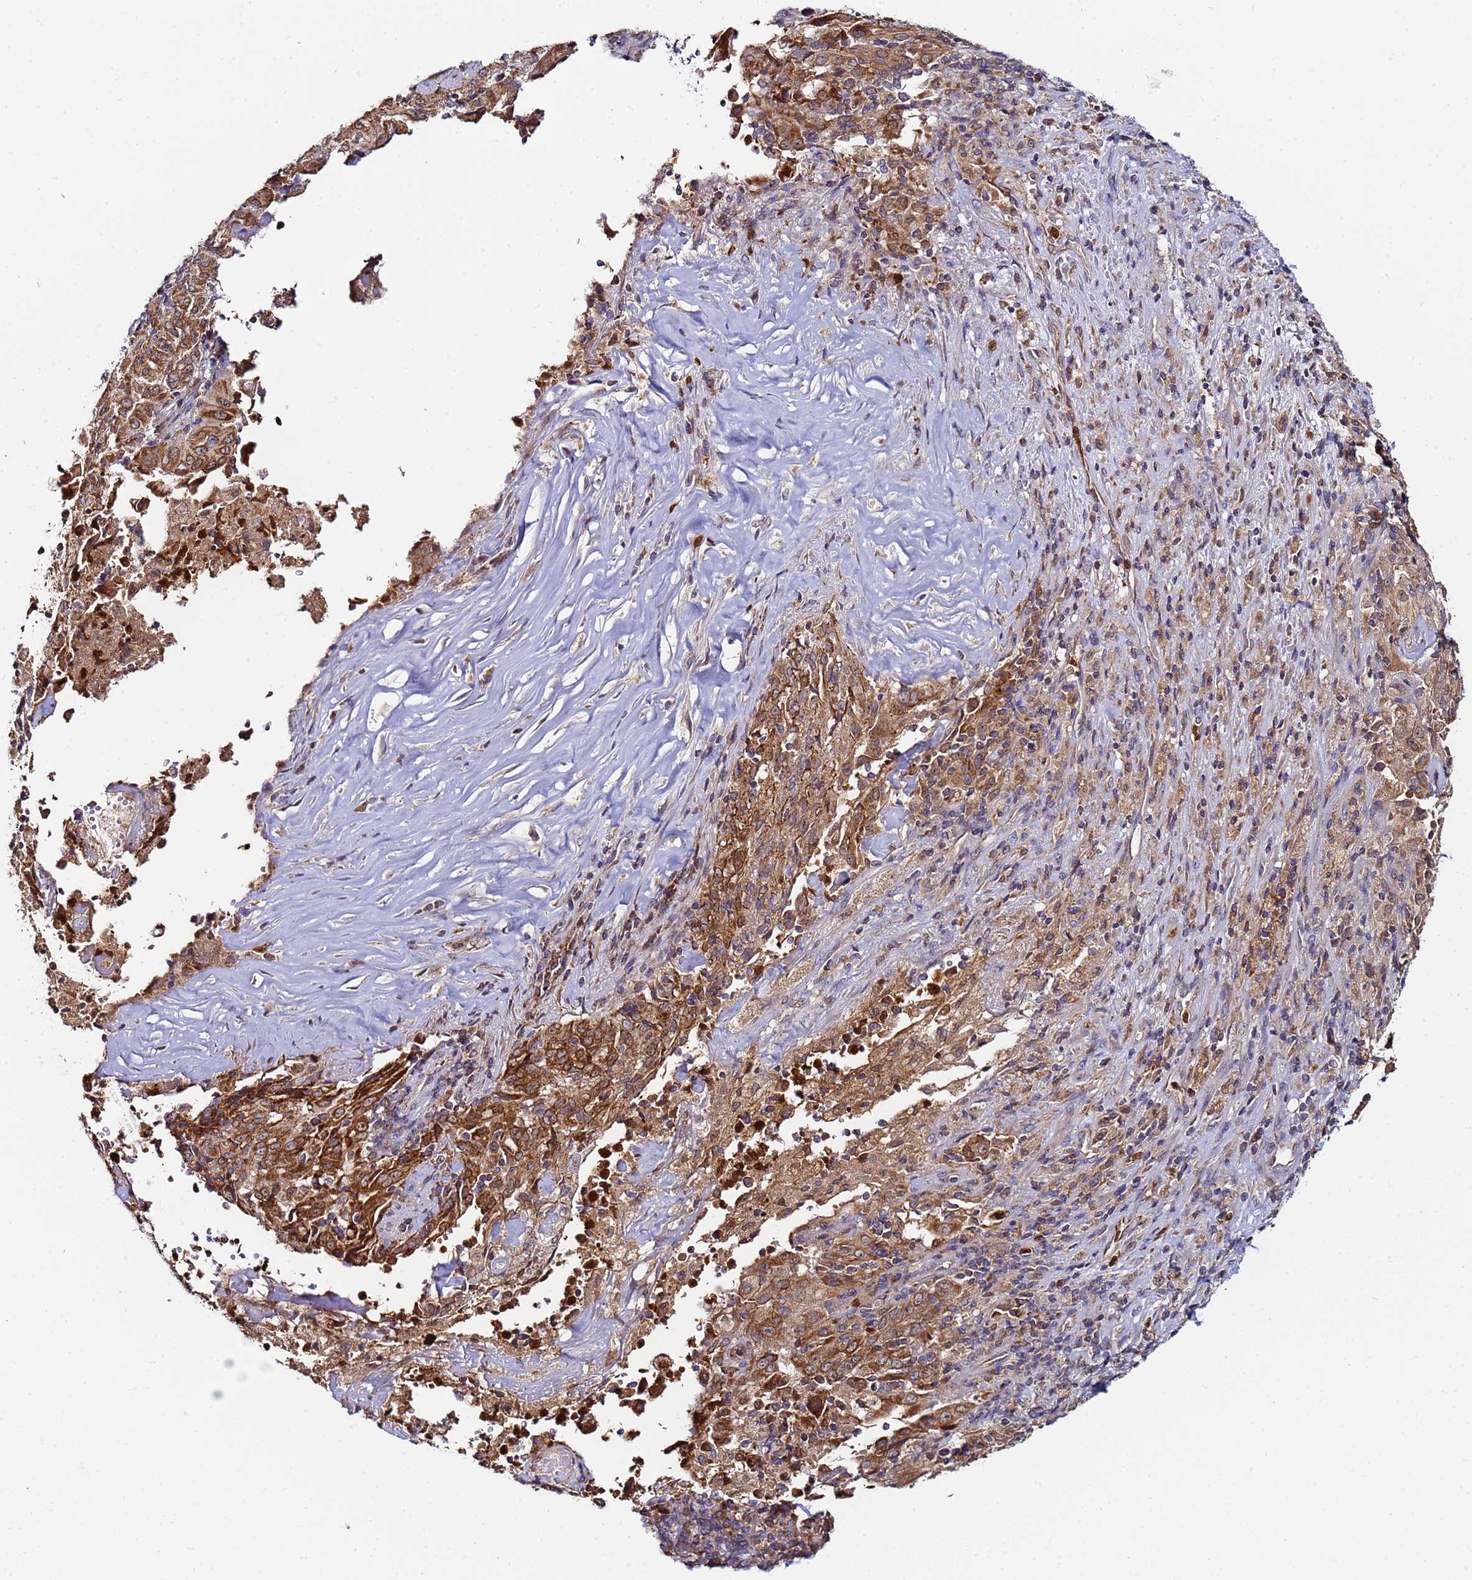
{"staining": {"intensity": "strong", "quantity": ">75%", "location": "cytoplasmic/membranous"}, "tissue": "pancreatic cancer", "cell_type": "Tumor cells", "image_type": "cancer", "snomed": [{"axis": "morphology", "description": "Adenocarcinoma, NOS"}, {"axis": "topography", "description": "Pancreas"}], "caption": "Pancreatic adenocarcinoma stained for a protein (brown) demonstrates strong cytoplasmic/membranous positive expression in about >75% of tumor cells.", "gene": "CCDC127", "patient": {"sex": "male", "age": 63}}